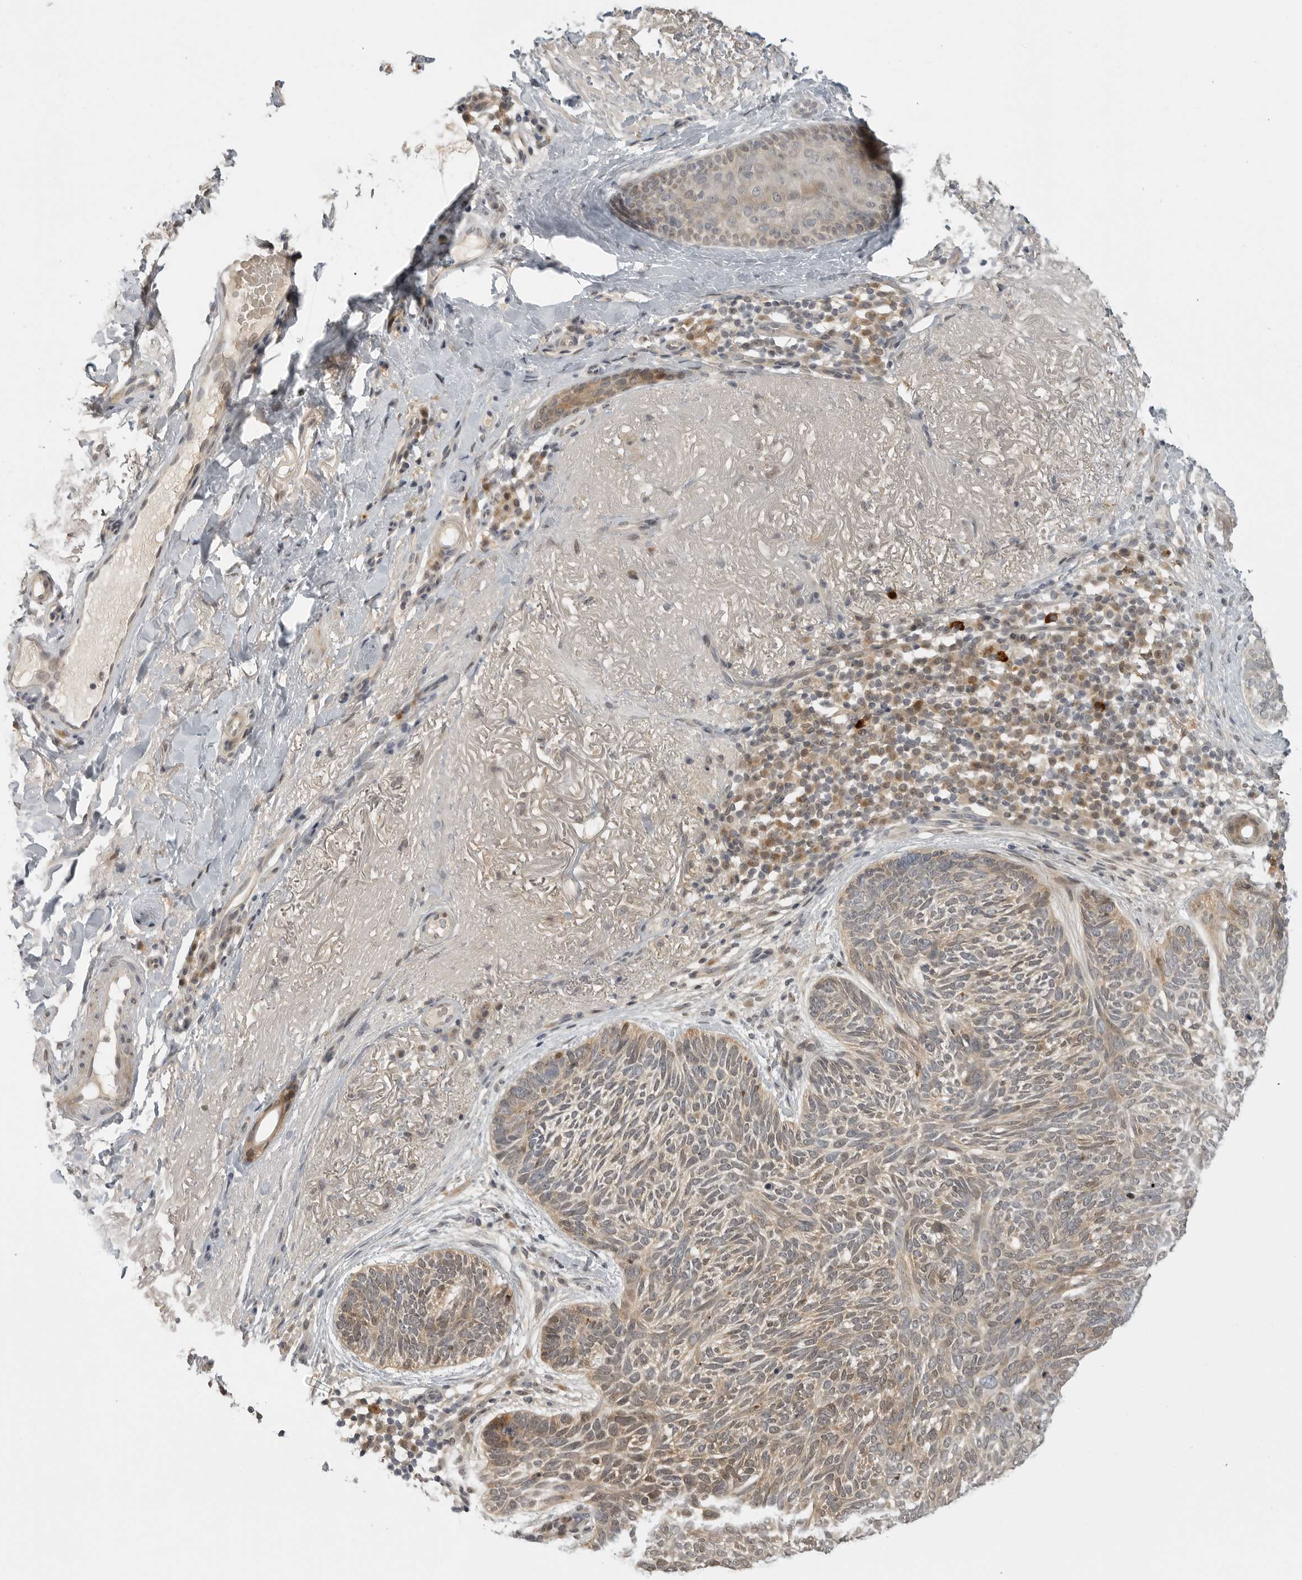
{"staining": {"intensity": "moderate", "quantity": ">75%", "location": "cytoplasmic/membranous"}, "tissue": "skin cancer", "cell_type": "Tumor cells", "image_type": "cancer", "snomed": [{"axis": "morphology", "description": "Basal cell carcinoma"}, {"axis": "topography", "description": "Skin"}], "caption": "Skin cancer stained with immunohistochemistry (IHC) shows moderate cytoplasmic/membranous staining in approximately >75% of tumor cells.", "gene": "CTIF", "patient": {"sex": "female", "age": 85}}